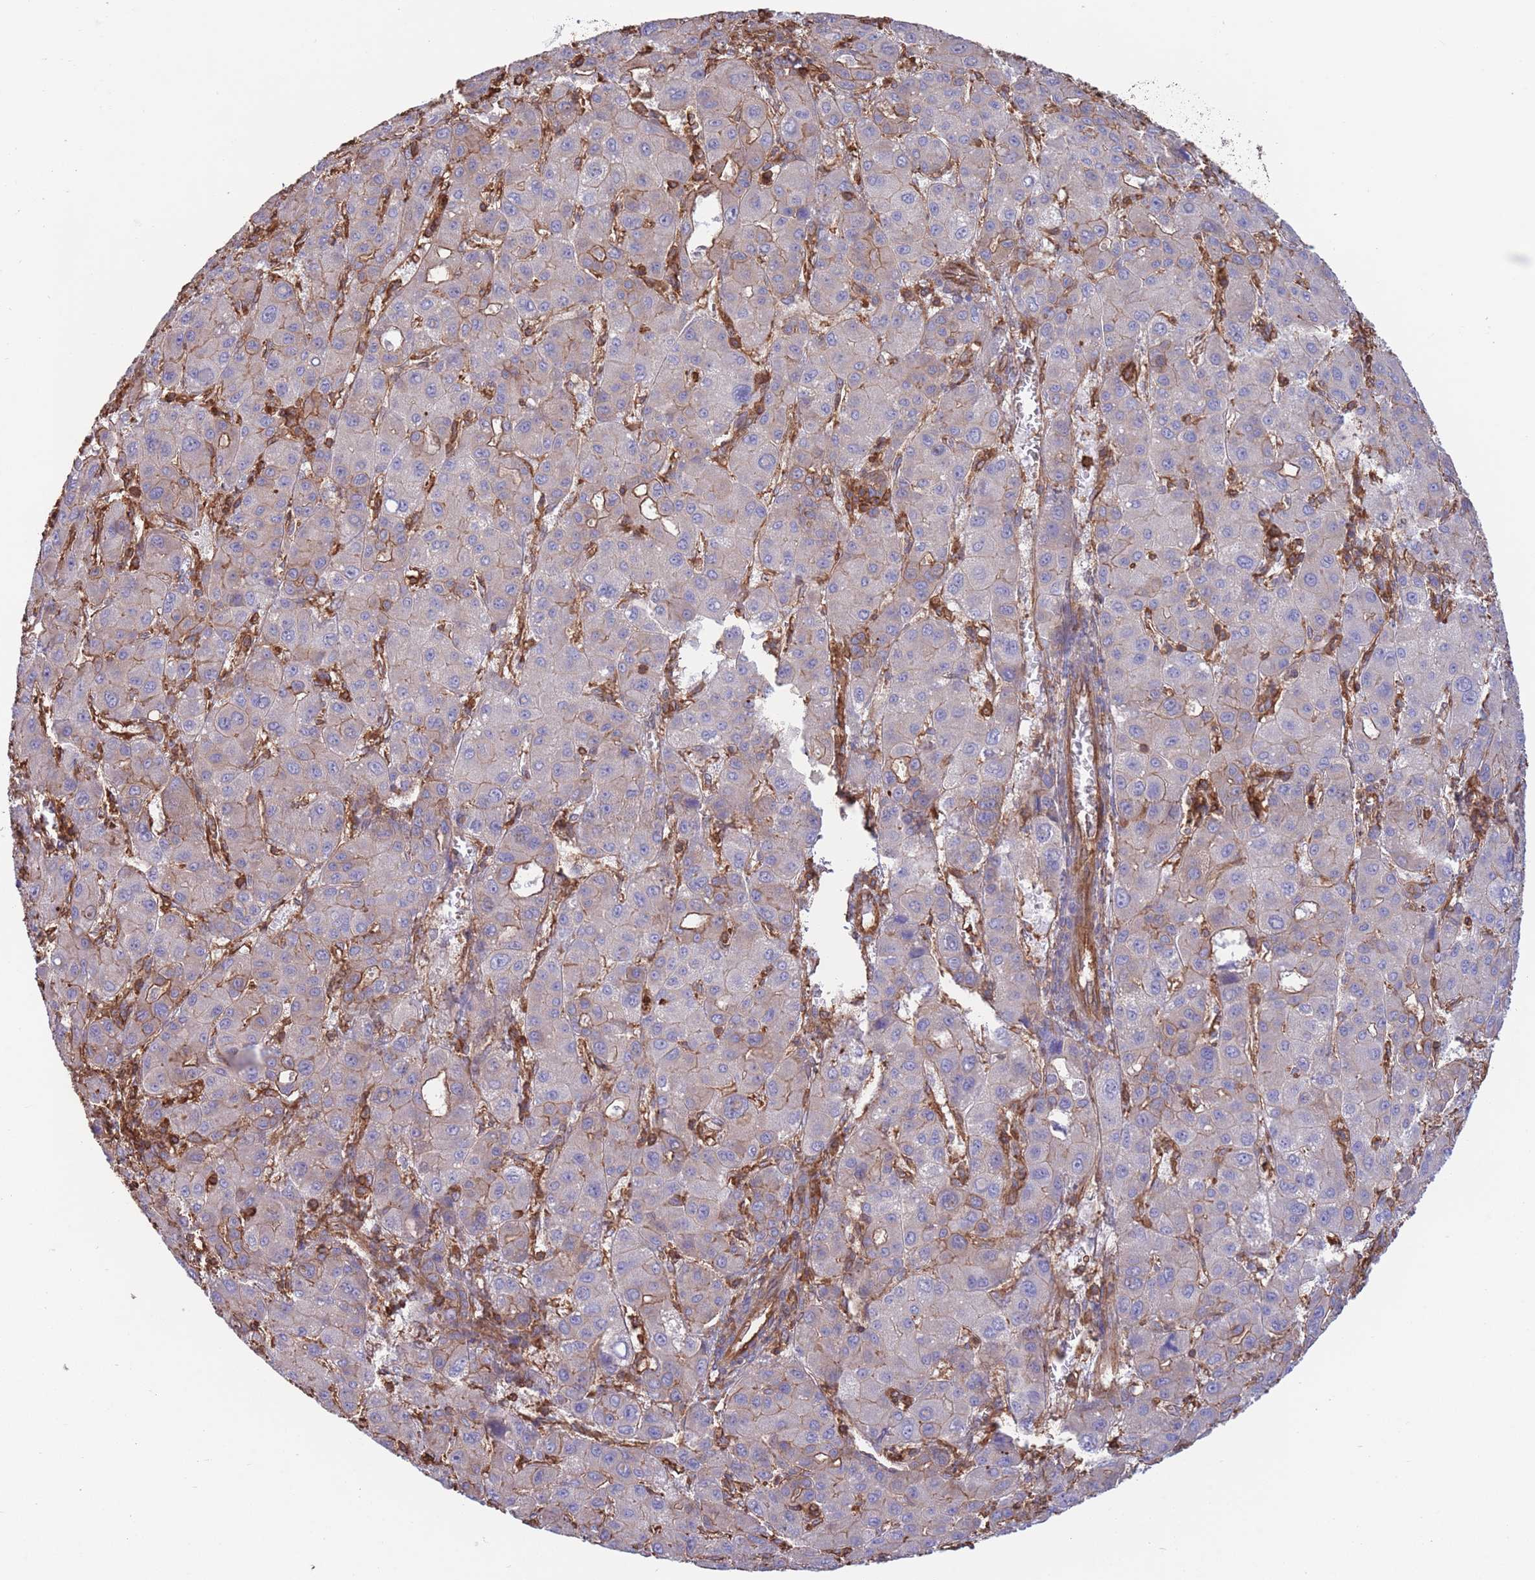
{"staining": {"intensity": "moderate", "quantity": "<25%", "location": "cytoplasmic/membranous"}, "tissue": "liver cancer", "cell_type": "Tumor cells", "image_type": "cancer", "snomed": [{"axis": "morphology", "description": "Carcinoma, Hepatocellular, NOS"}, {"axis": "topography", "description": "Liver"}], "caption": "Brown immunohistochemical staining in hepatocellular carcinoma (liver) demonstrates moderate cytoplasmic/membranous positivity in approximately <25% of tumor cells.", "gene": "LRRN4CL", "patient": {"sex": "male", "age": 55}}